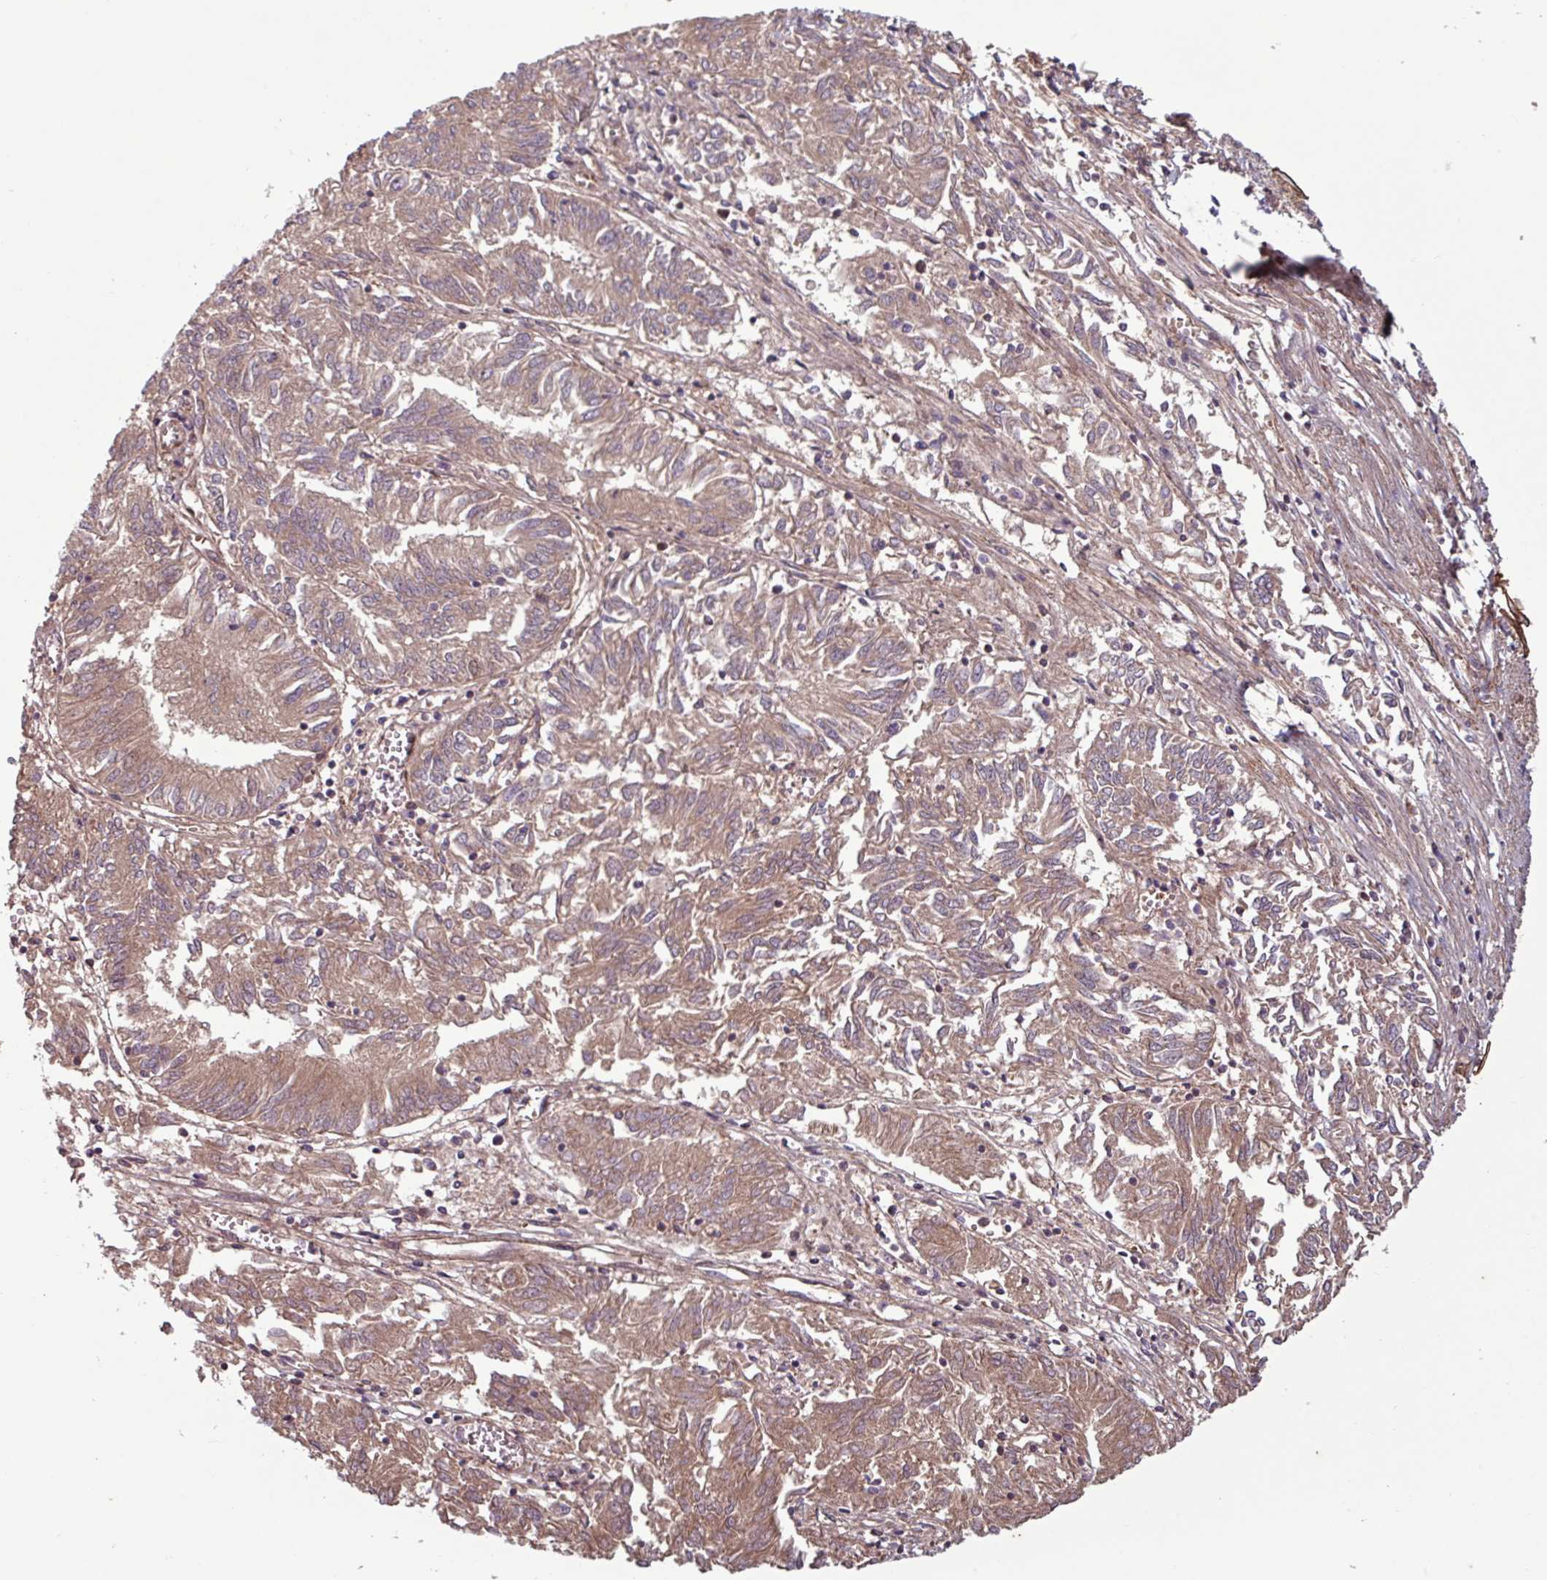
{"staining": {"intensity": "moderate", "quantity": ">75%", "location": "cytoplasmic/membranous"}, "tissue": "endometrial cancer", "cell_type": "Tumor cells", "image_type": "cancer", "snomed": [{"axis": "morphology", "description": "Adenocarcinoma, NOS"}, {"axis": "topography", "description": "Endometrium"}], "caption": "Protein staining displays moderate cytoplasmic/membranous expression in about >75% of tumor cells in endometrial cancer.", "gene": "PDPR", "patient": {"sex": "female", "age": 54}}